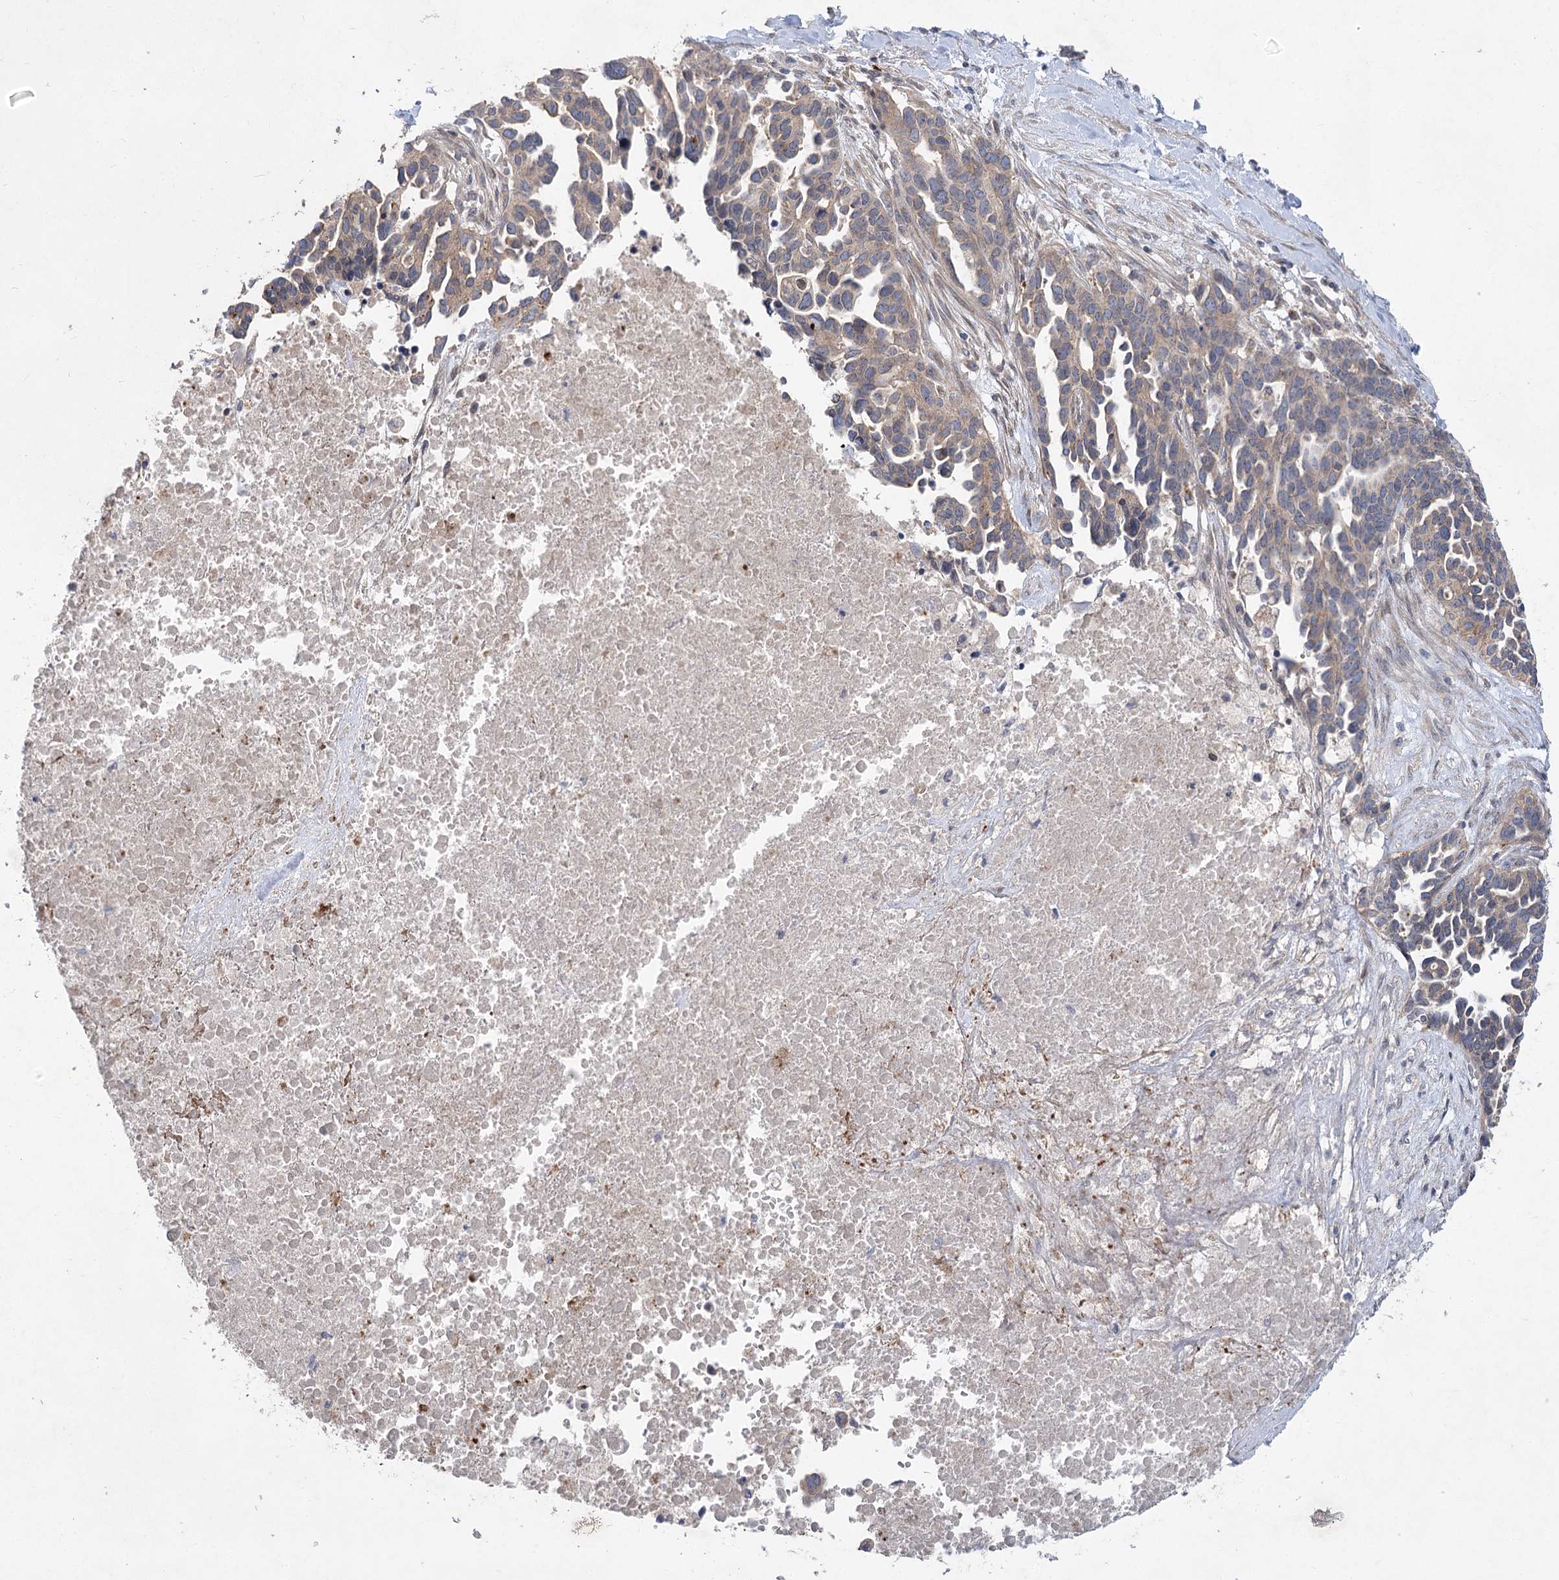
{"staining": {"intensity": "weak", "quantity": ">75%", "location": "cytoplasmic/membranous"}, "tissue": "ovarian cancer", "cell_type": "Tumor cells", "image_type": "cancer", "snomed": [{"axis": "morphology", "description": "Cystadenocarcinoma, serous, NOS"}, {"axis": "topography", "description": "Ovary"}], "caption": "A high-resolution image shows immunohistochemistry (IHC) staining of serous cystadenocarcinoma (ovarian), which displays weak cytoplasmic/membranous positivity in about >75% of tumor cells. The staining was performed using DAB, with brown indicating positive protein expression. Nuclei are stained blue with hematoxylin.", "gene": "SH3BP5L", "patient": {"sex": "female", "age": 54}}